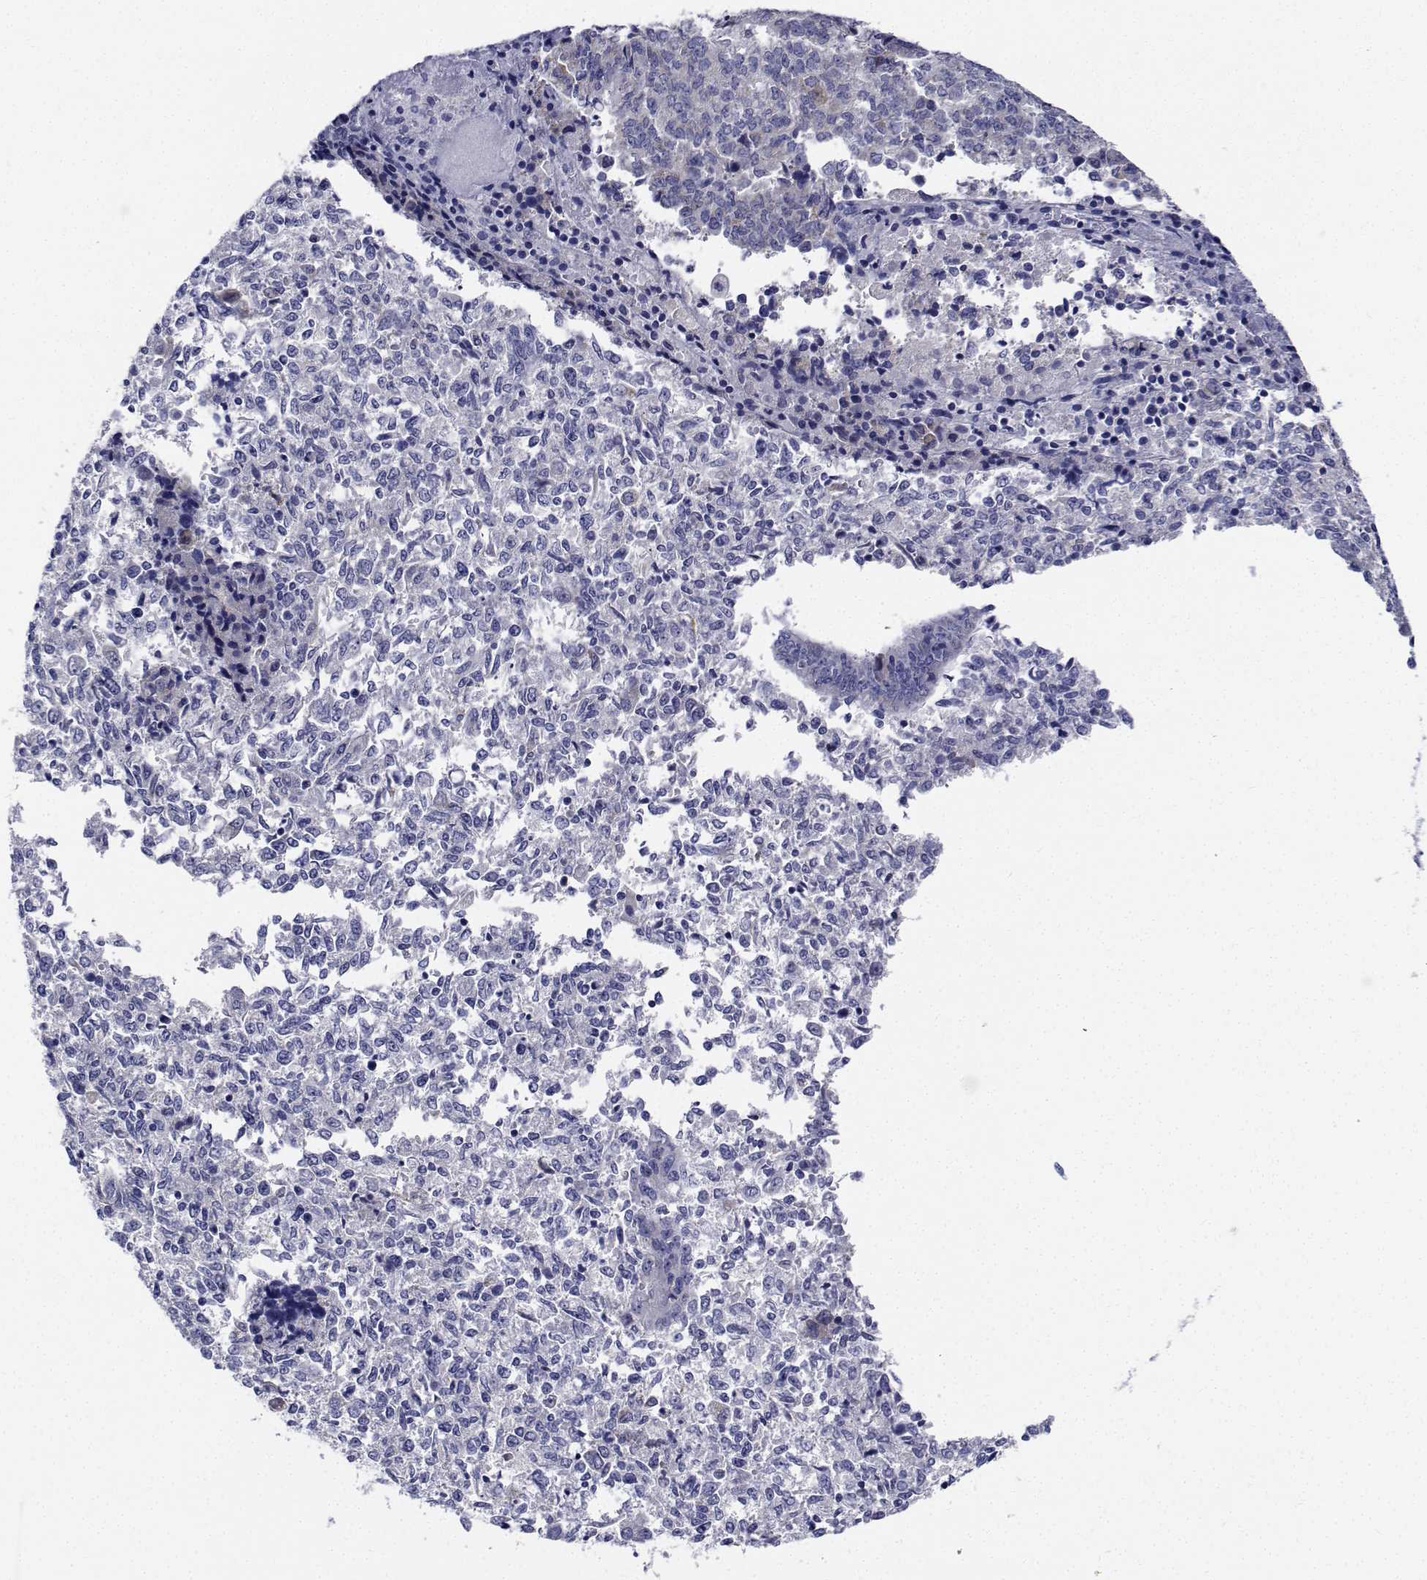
{"staining": {"intensity": "negative", "quantity": "none", "location": "none"}, "tissue": "endometrial cancer", "cell_type": "Tumor cells", "image_type": "cancer", "snomed": [{"axis": "morphology", "description": "Adenocarcinoma, NOS"}, {"axis": "topography", "description": "Endometrium"}], "caption": "High magnification brightfield microscopy of endometrial cancer (adenocarcinoma) stained with DAB (3,3'-diaminobenzidine) (brown) and counterstained with hematoxylin (blue): tumor cells show no significant staining. (Stains: DAB (3,3'-diaminobenzidine) immunohistochemistry with hematoxylin counter stain, Microscopy: brightfield microscopy at high magnification).", "gene": "CDHR3", "patient": {"sex": "female", "age": 50}}